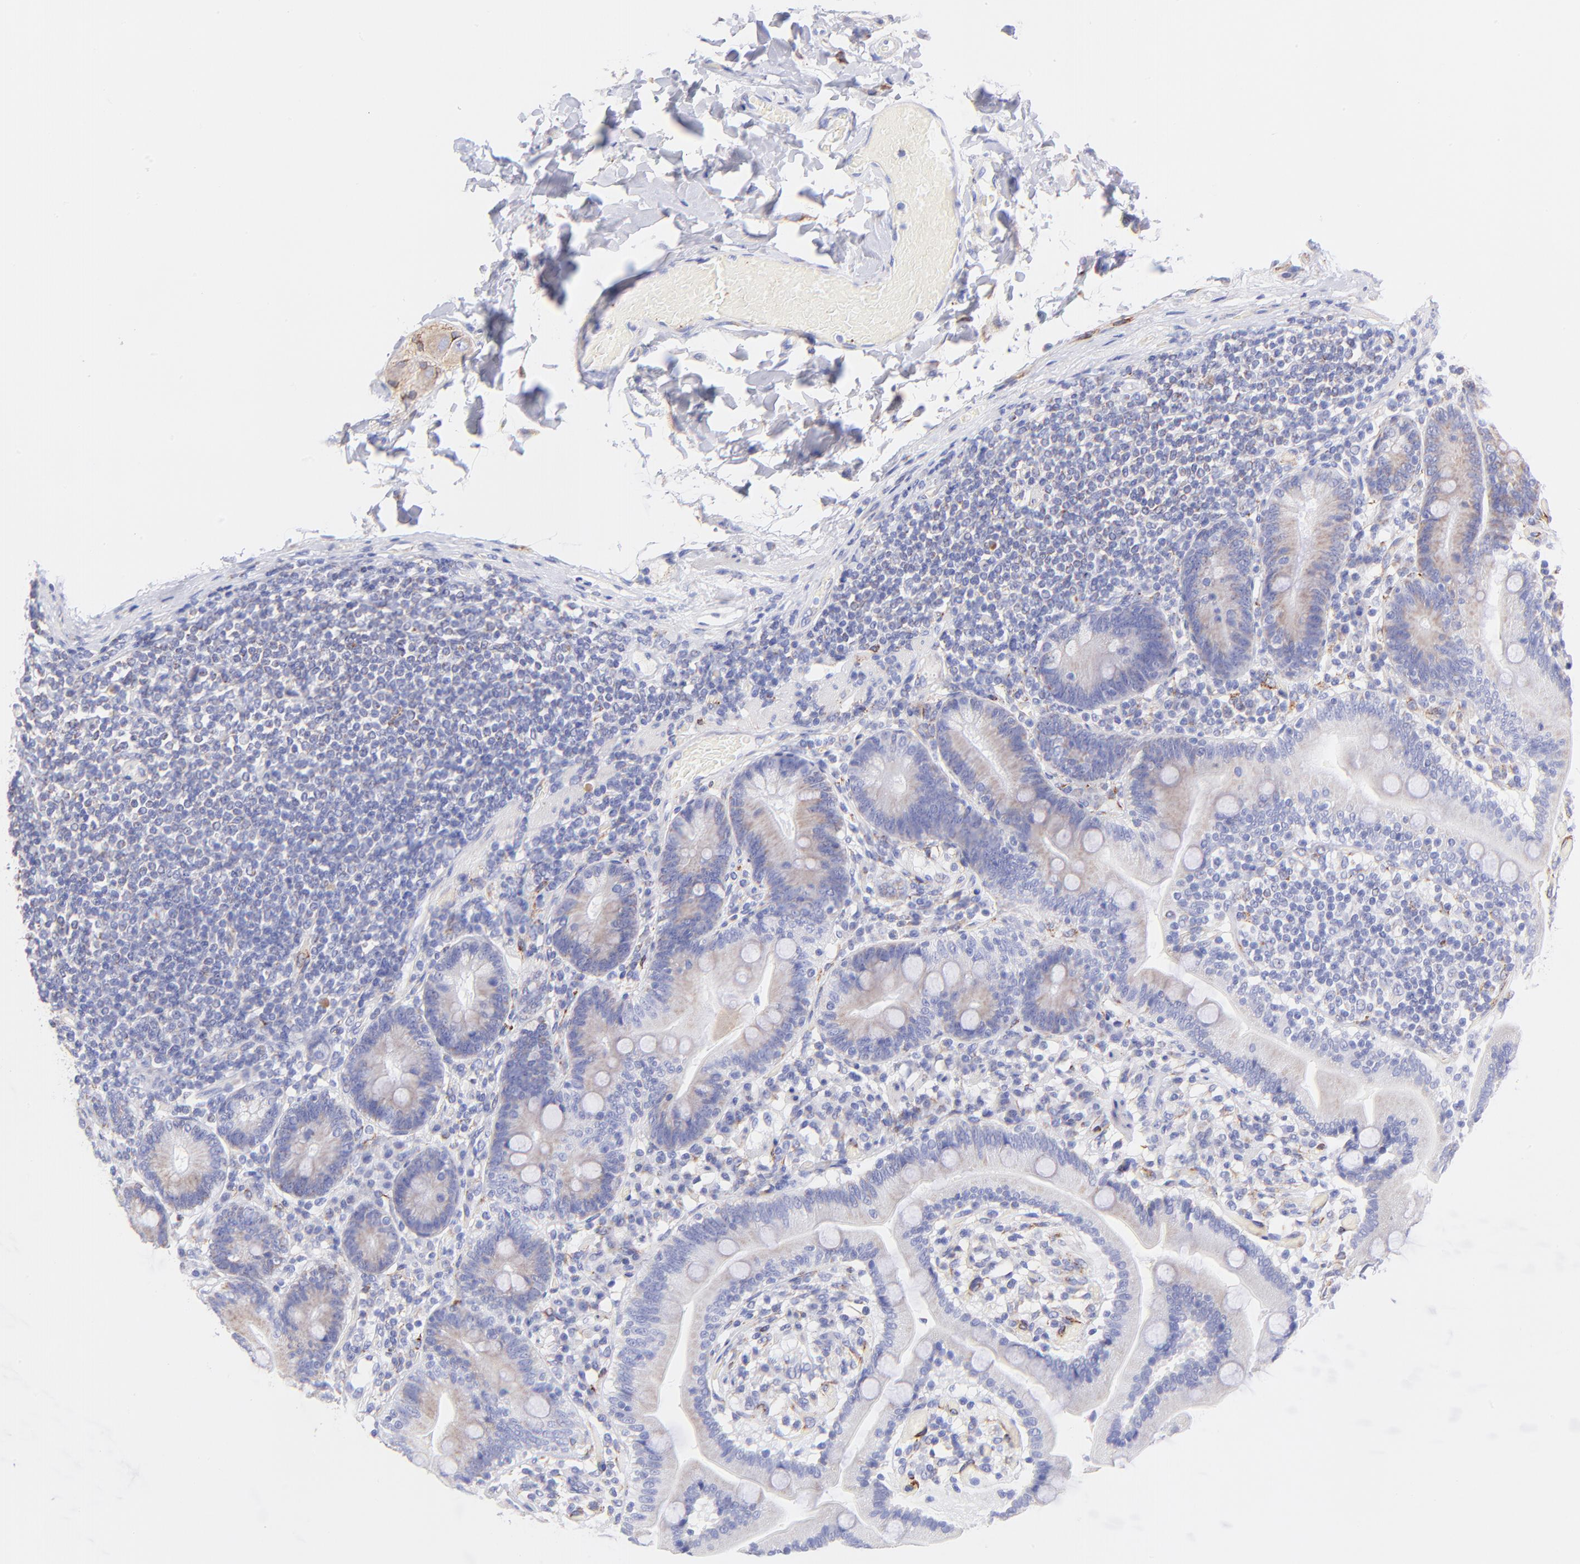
{"staining": {"intensity": "weak", "quantity": ">75%", "location": "cytoplasmic/membranous"}, "tissue": "duodenum", "cell_type": "Glandular cells", "image_type": "normal", "snomed": [{"axis": "morphology", "description": "Normal tissue, NOS"}, {"axis": "topography", "description": "Duodenum"}], "caption": "An image showing weak cytoplasmic/membranous staining in approximately >75% of glandular cells in benign duodenum, as visualized by brown immunohistochemical staining.", "gene": "SPARC", "patient": {"sex": "male", "age": 66}}